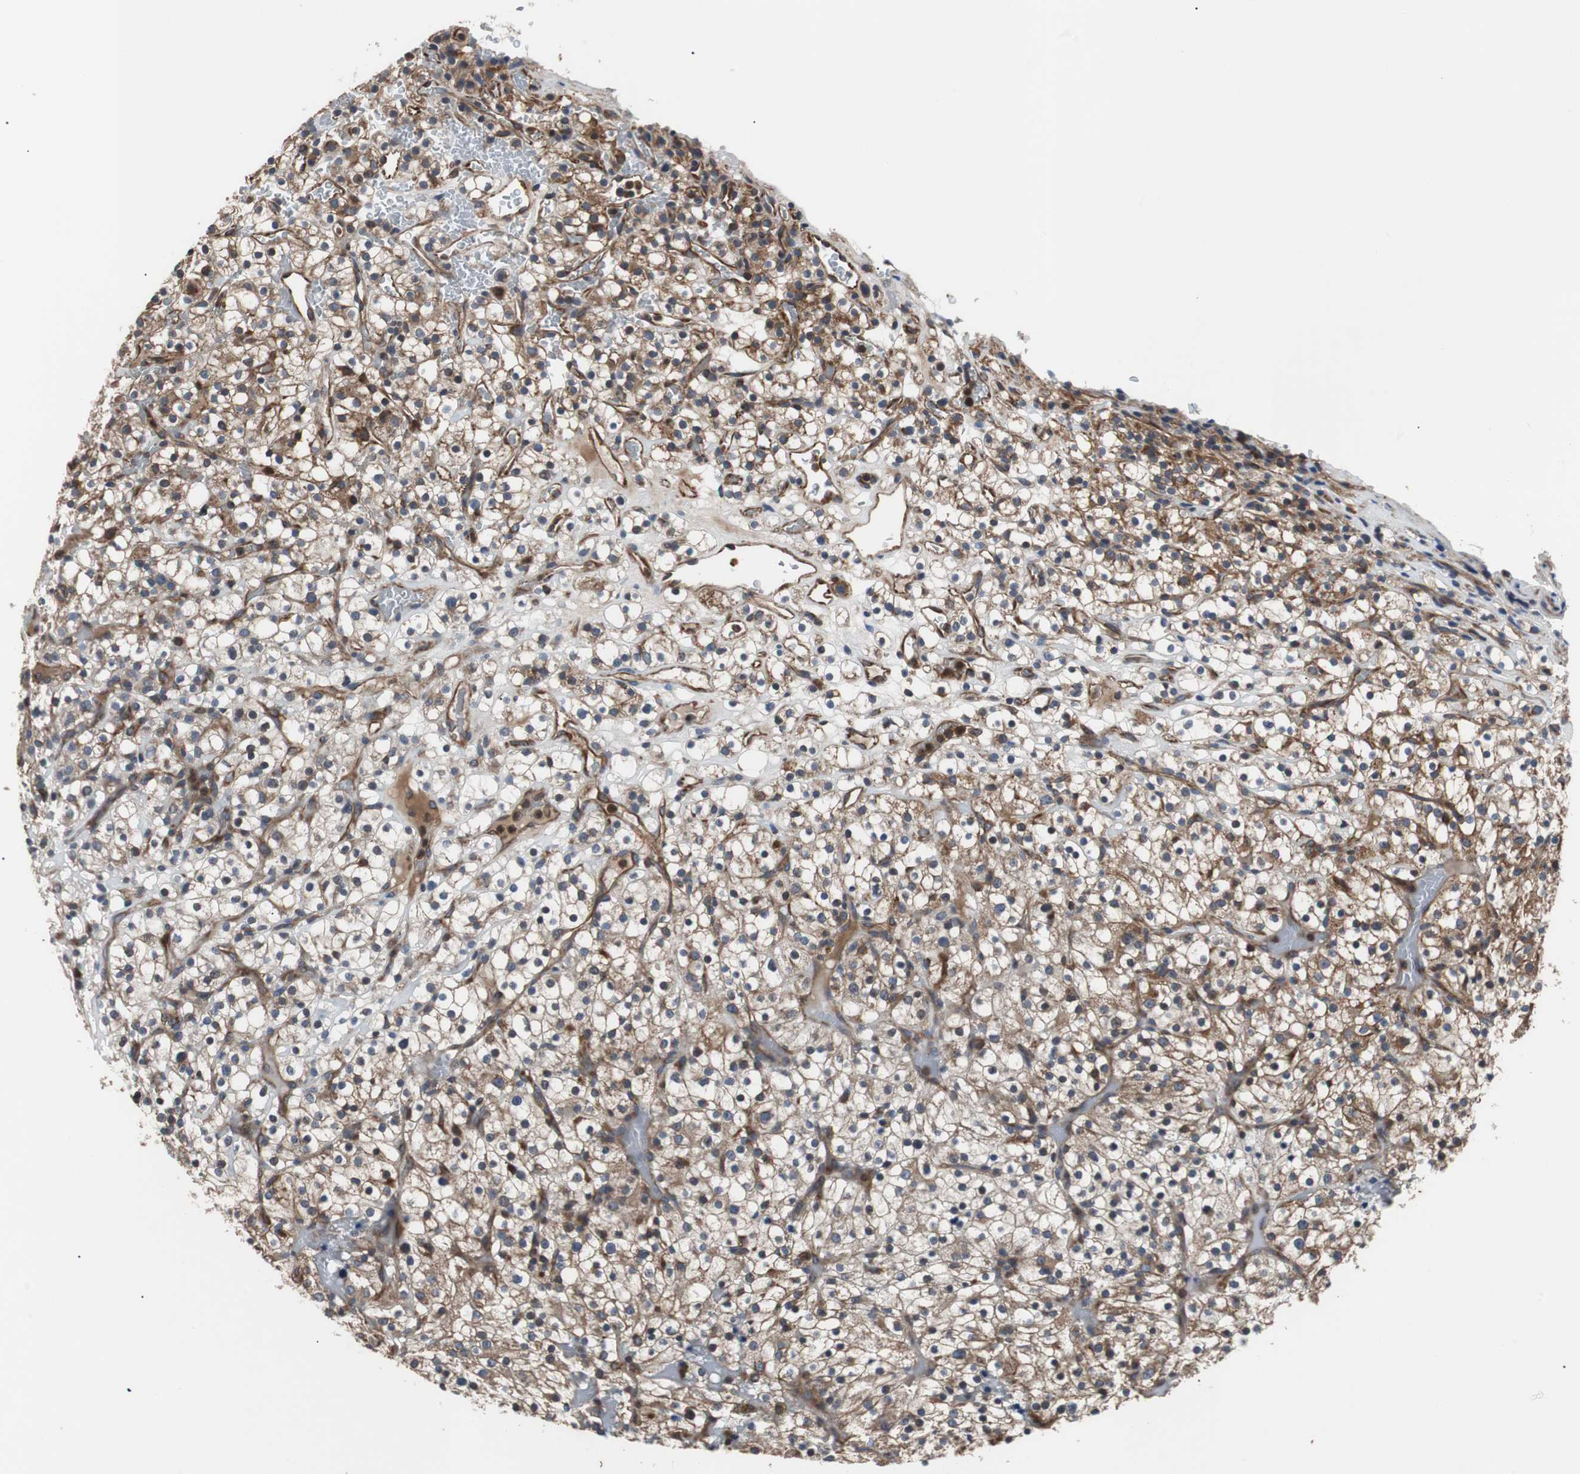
{"staining": {"intensity": "moderate", "quantity": "25%-75%", "location": "cytoplasmic/membranous"}, "tissue": "renal cancer", "cell_type": "Tumor cells", "image_type": "cancer", "snomed": [{"axis": "morphology", "description": "Normal tissue, NOS"}, {"axis": "morphology", "description": "Adenocarcinoma, NOS"}, {"axis": "topography", "description": "Kidney"}], "caption": "Protein staining of renal cancer (adenocarcinoma) tissue displays moderate cytoplasmic/membranous expression in approximately 25%-75% of tumor cells.", "gene": "ACTR3", "patient": {"sex": "female", "age": 72}}